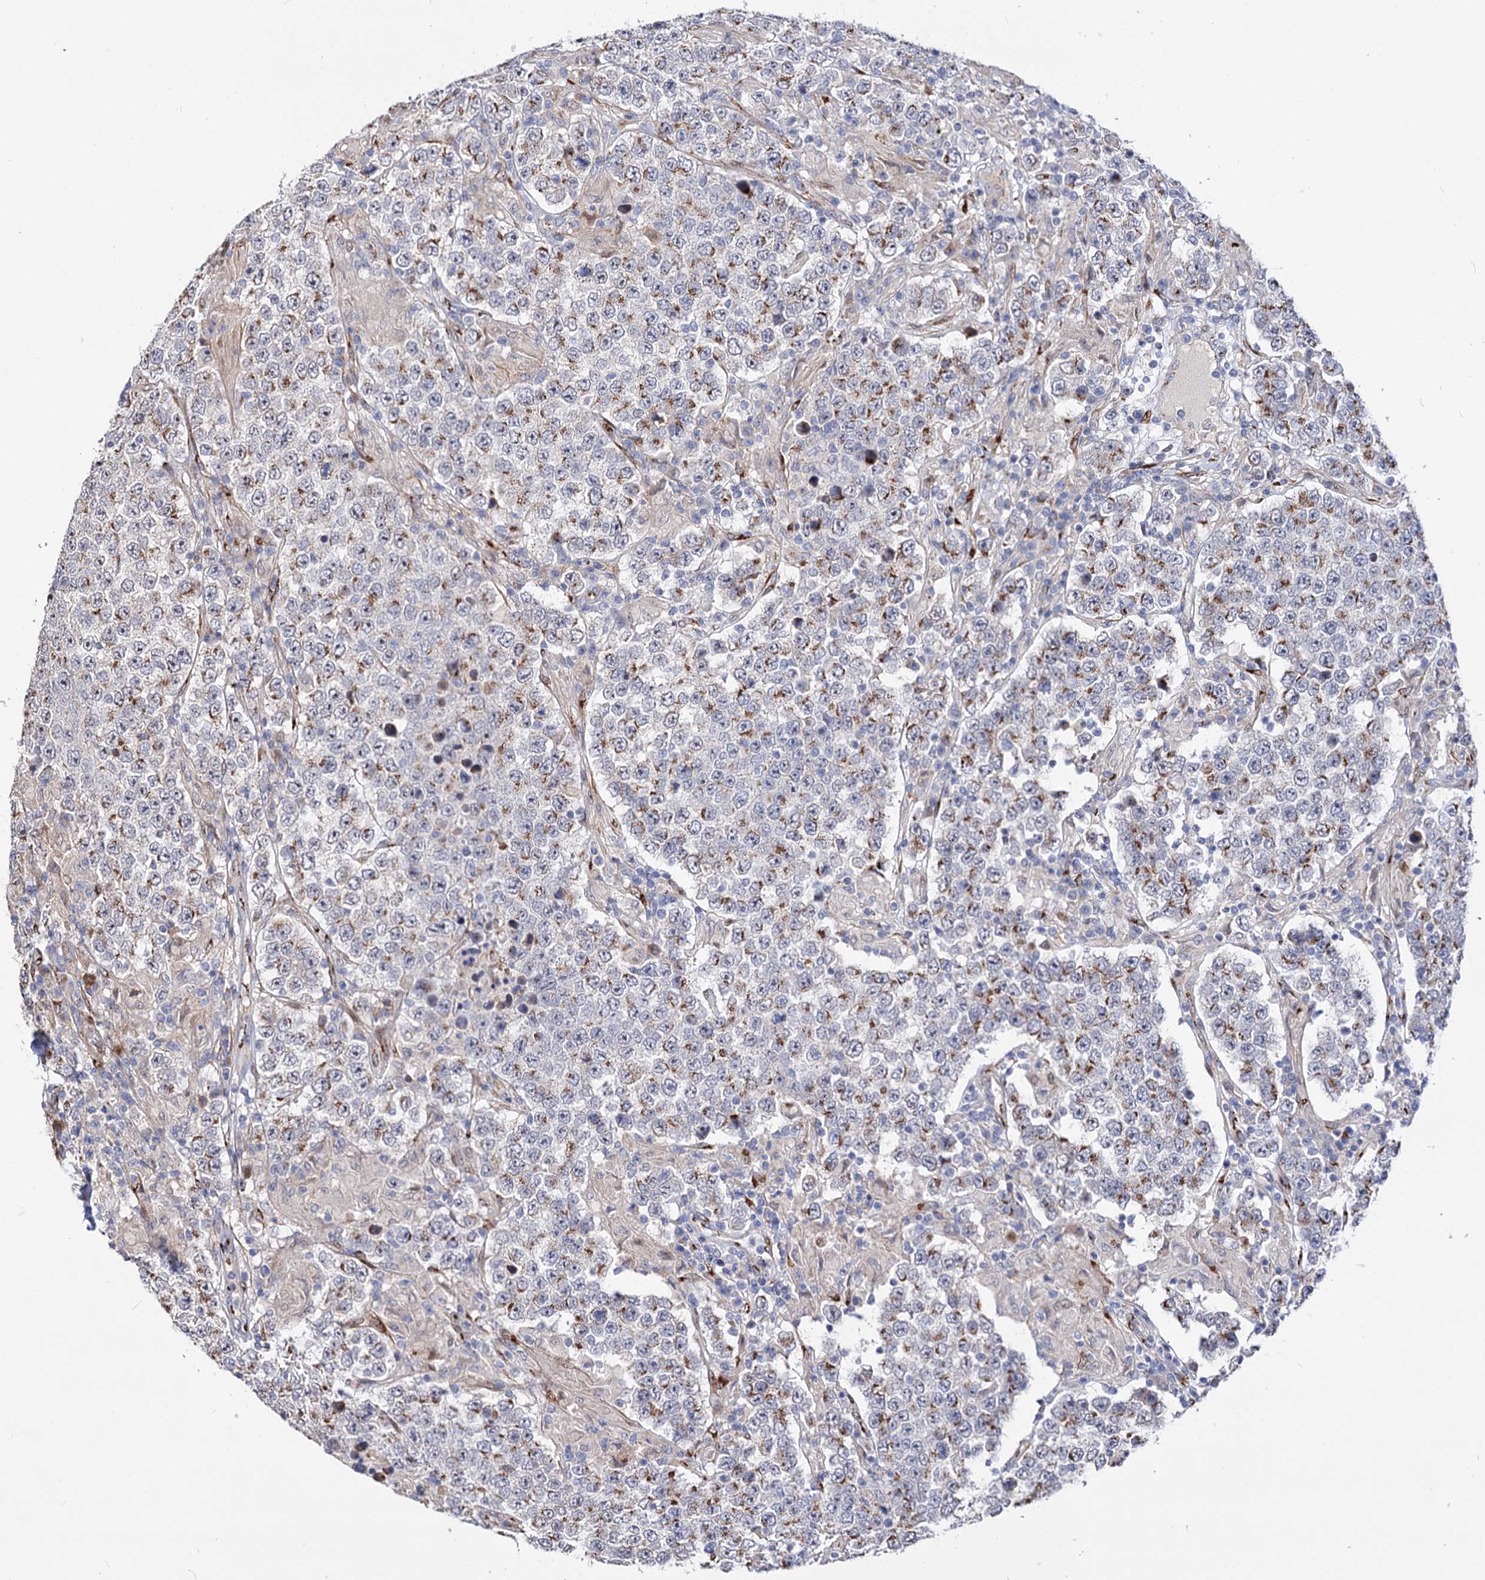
{"staining": {"intensity": "moderate", "quantity": "25%-75%", "location": "cytoplasmic/membranous"}, "tissue": "testis cancer", "cell_type": "Tumor cells", "image_type": "cancer", "snomed": [{"axis": "morphology", "description": "Normal tissue, NOS"}, {"axis": "morphology", "description": "Urothelial carcinoma, High grade"}, {"axis": "morphology", "description": "Seminoma, NOS"}, {"axis": "morphology", "description": "Carcinoma, Embryonal, NOS"}, {"axis": "topography", "description": "Urinary bladder"}, {"axis": "topography", "description": "Testis"}], "caption": "The immunohistochemical stain highlights moderate cytoplasmic/membranous staining in tumor cells of testis cancer tissue.", "gene": "C11orf96", "patient": {"sex": "male", "age": 41}}